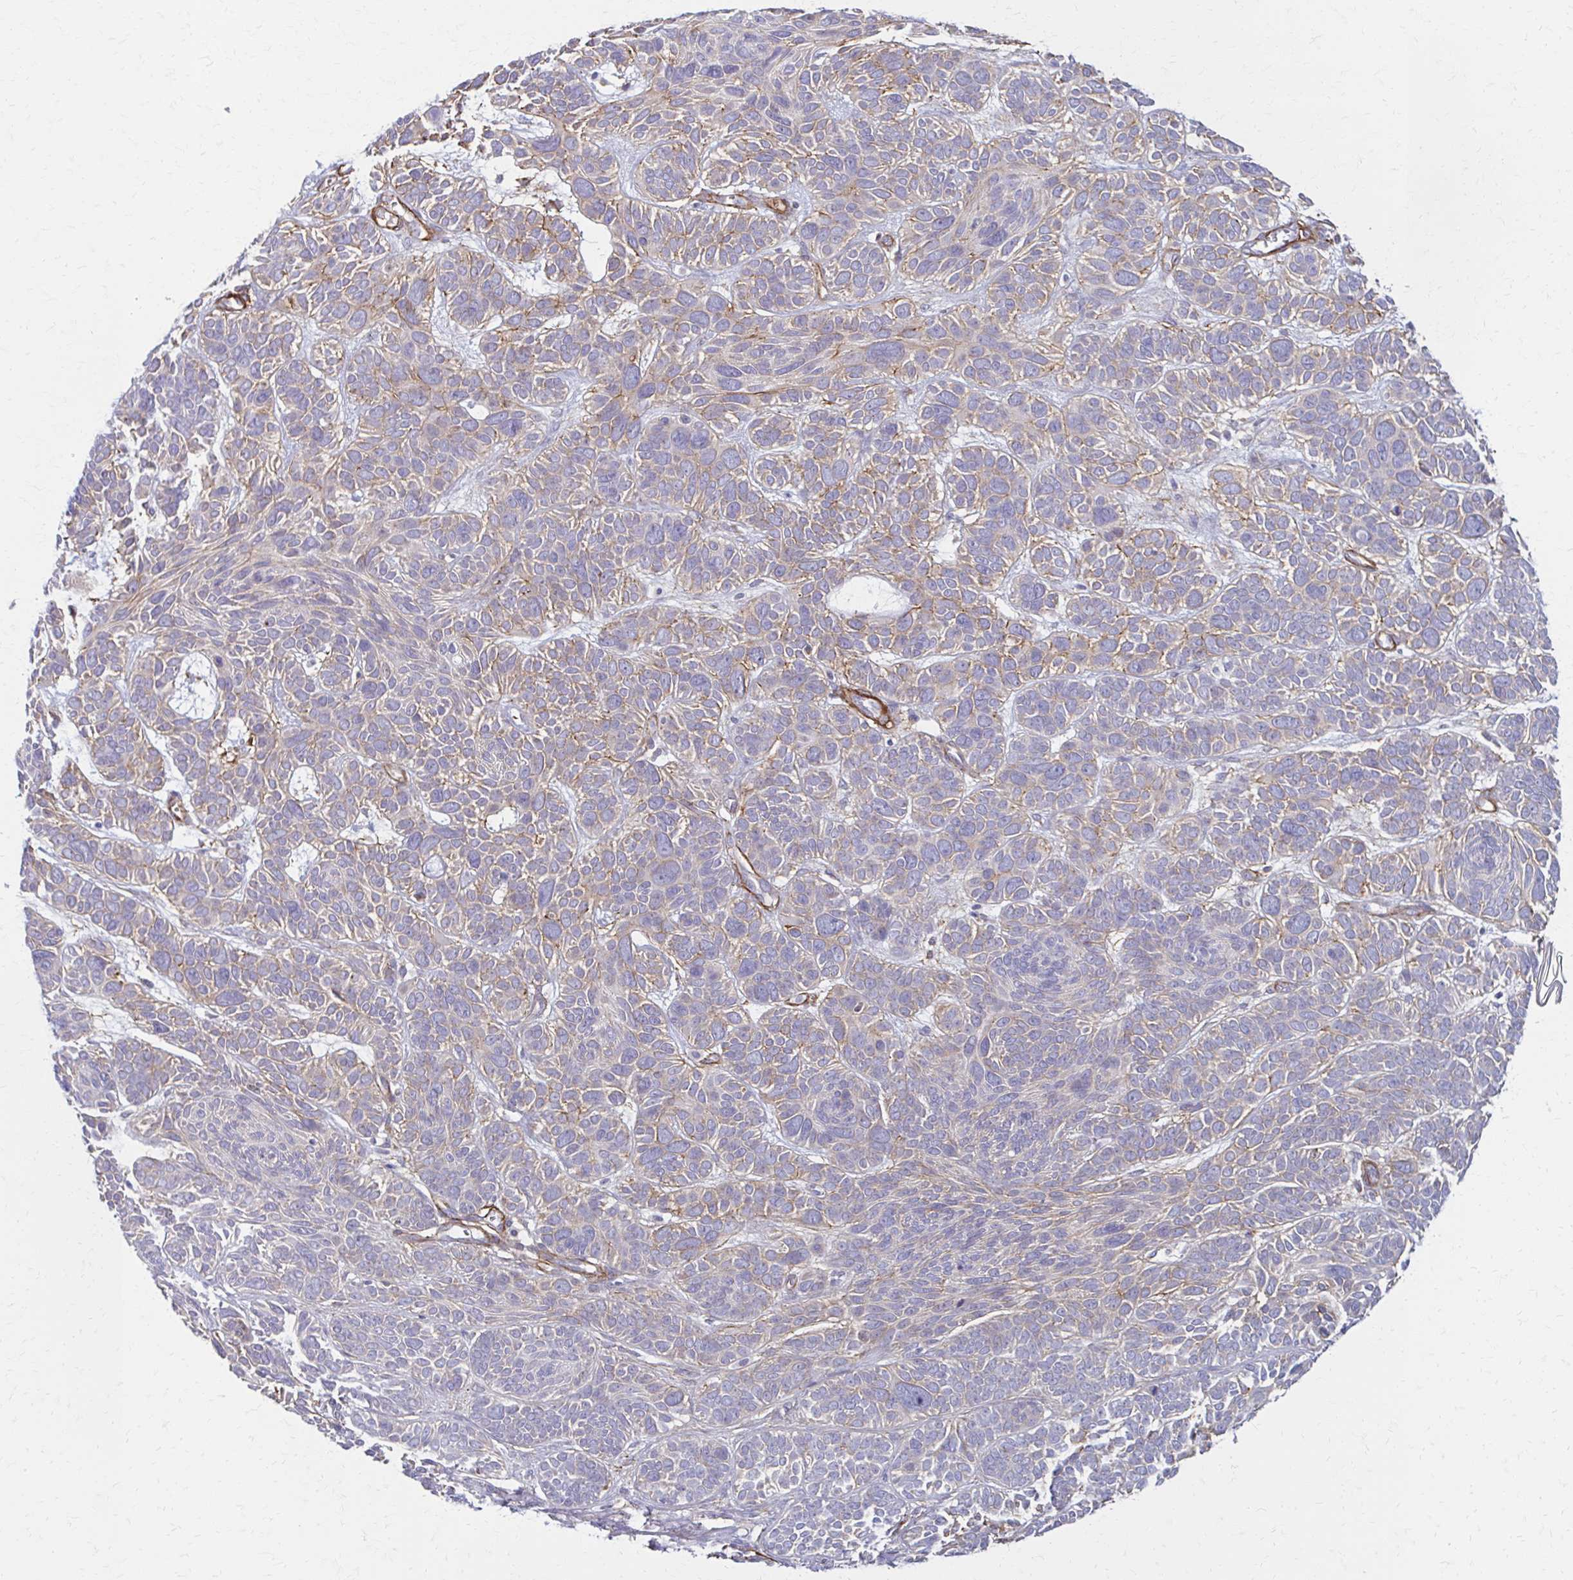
{"staining": {"intensity": "weak", "quantity": "25%-75%", "location": "cytoplasmic/membranous"}, "tissue": "skin cancer", "cell_type": "Tumor cells", "image_type": "cancer", "snomed": [{"axis": "morphology", "description": "Basal cell carcinoma"}, {"axis": "morphology", "description": "BCC, low aggressive"}, {"axis": "topography", "description": "Skin"}, {"axis": "topography", "description": "Skin of face"}], "caption": "This histopathology image shows immunohistochemistry (IHC) staining of human skin basal cell carcinoma, with low weak cytoplasmic/membranous expression in about 25%-75% of tumor cells.", "gene": "TIMMDC1", "patient": {"sex": "male", "age": 73}}